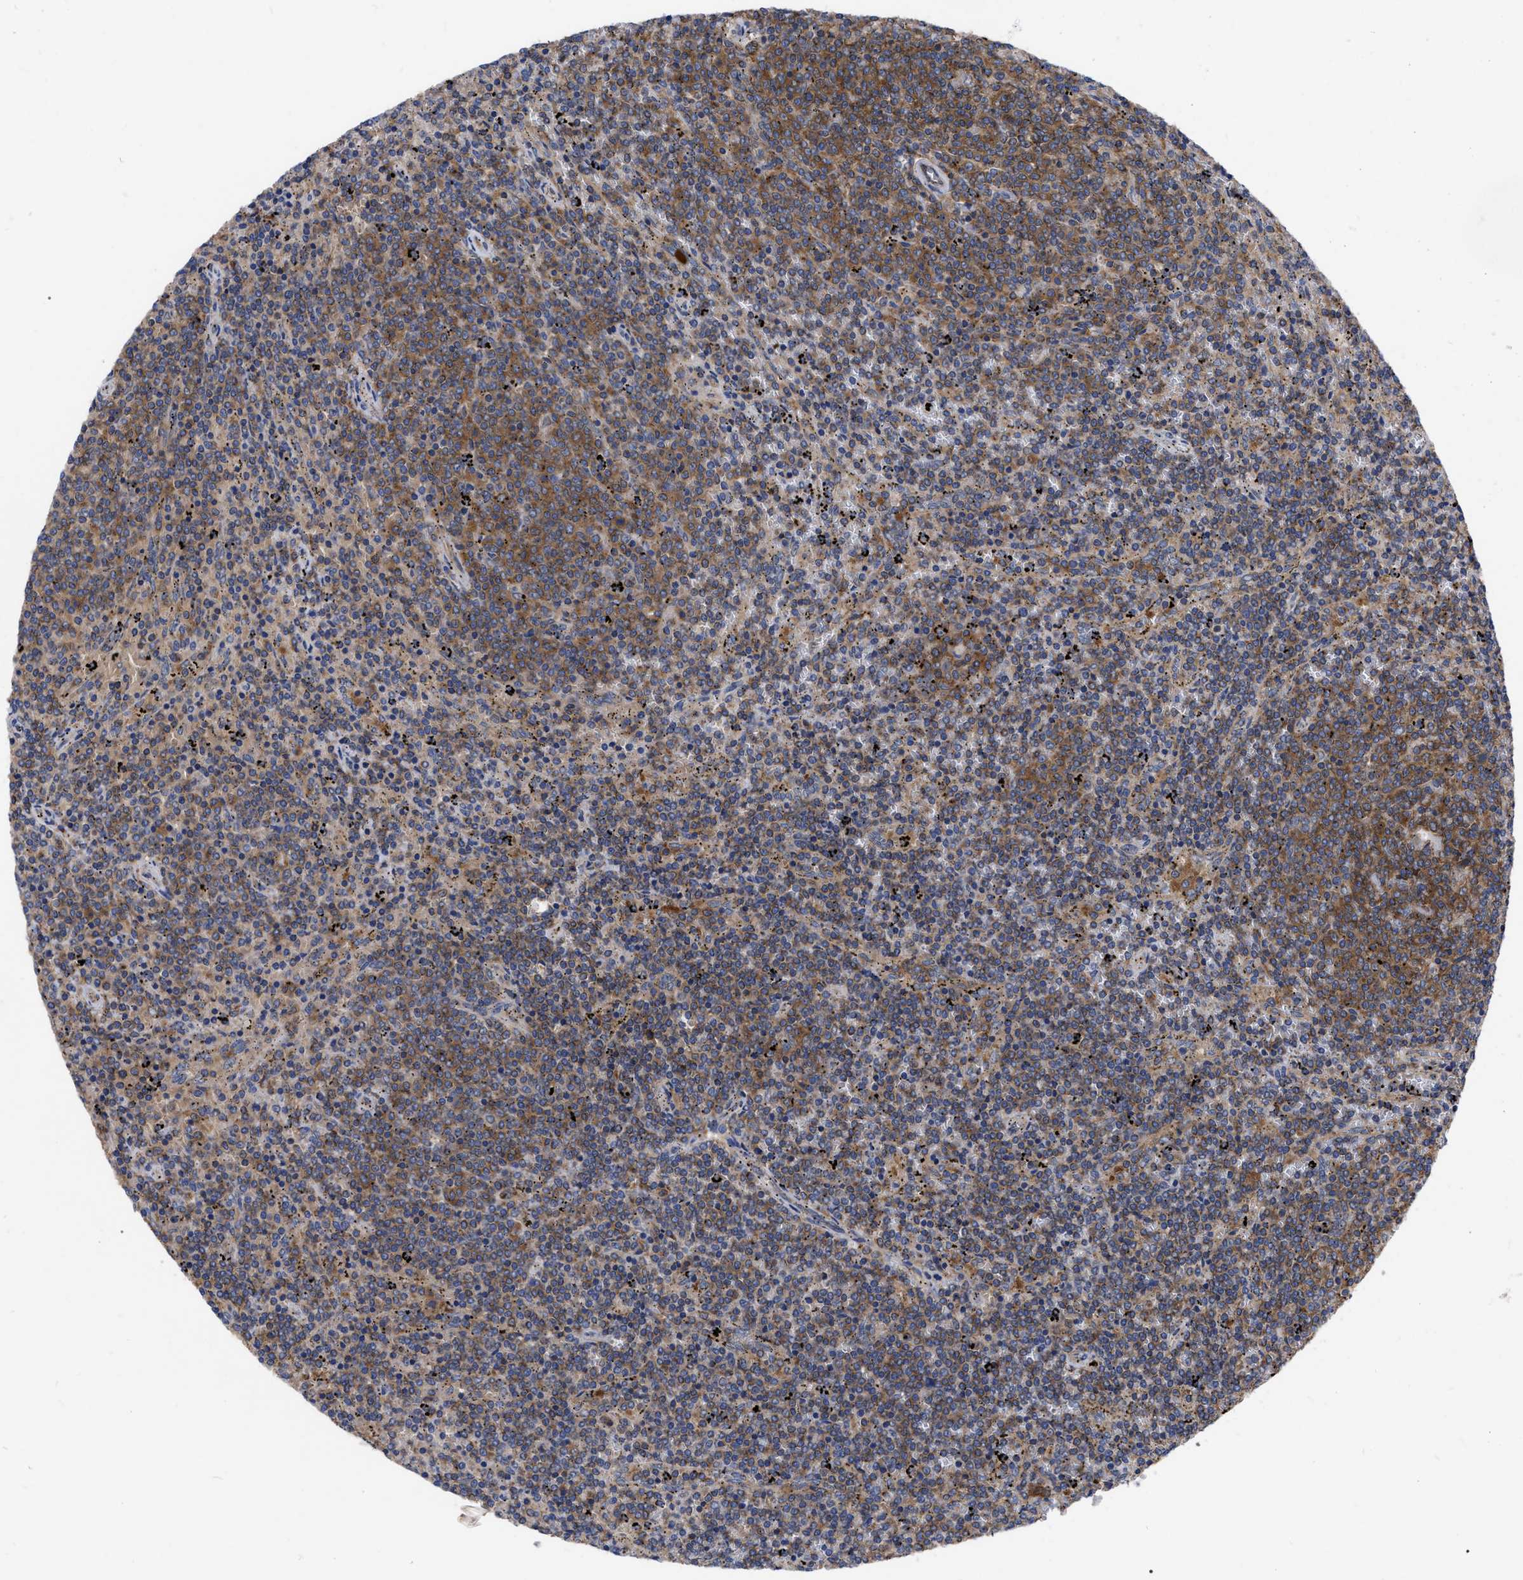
{"staining": {"intensity": "strong", "quantity": ">75%", "location": "cytoplasmic/membranous"}, "tissue": "lymphoma", "cell_type": "Tumor cells", "image_type": "cancer", "snomed": [{"axis": "morphology", "description": "Malignant lymphoma, non-Hodgkin's type, Low grade"}, {"axis": "topography", "description": "Spleen"}], "caption": "Immunohistochemistry (IHC) staining of lymphoma, which exhibits high levels of strong cytoplasmic/membranous expression in about >75% of tumor cells indicating strong cytoplasmic/membranous protein positivity. The staining was performed using DAB (brown) for protein detection and nuclei were counterstained in hematoxylin (blue).", "gene": "CDKN2C", "patient": {"sex": "female", "age": 50}}